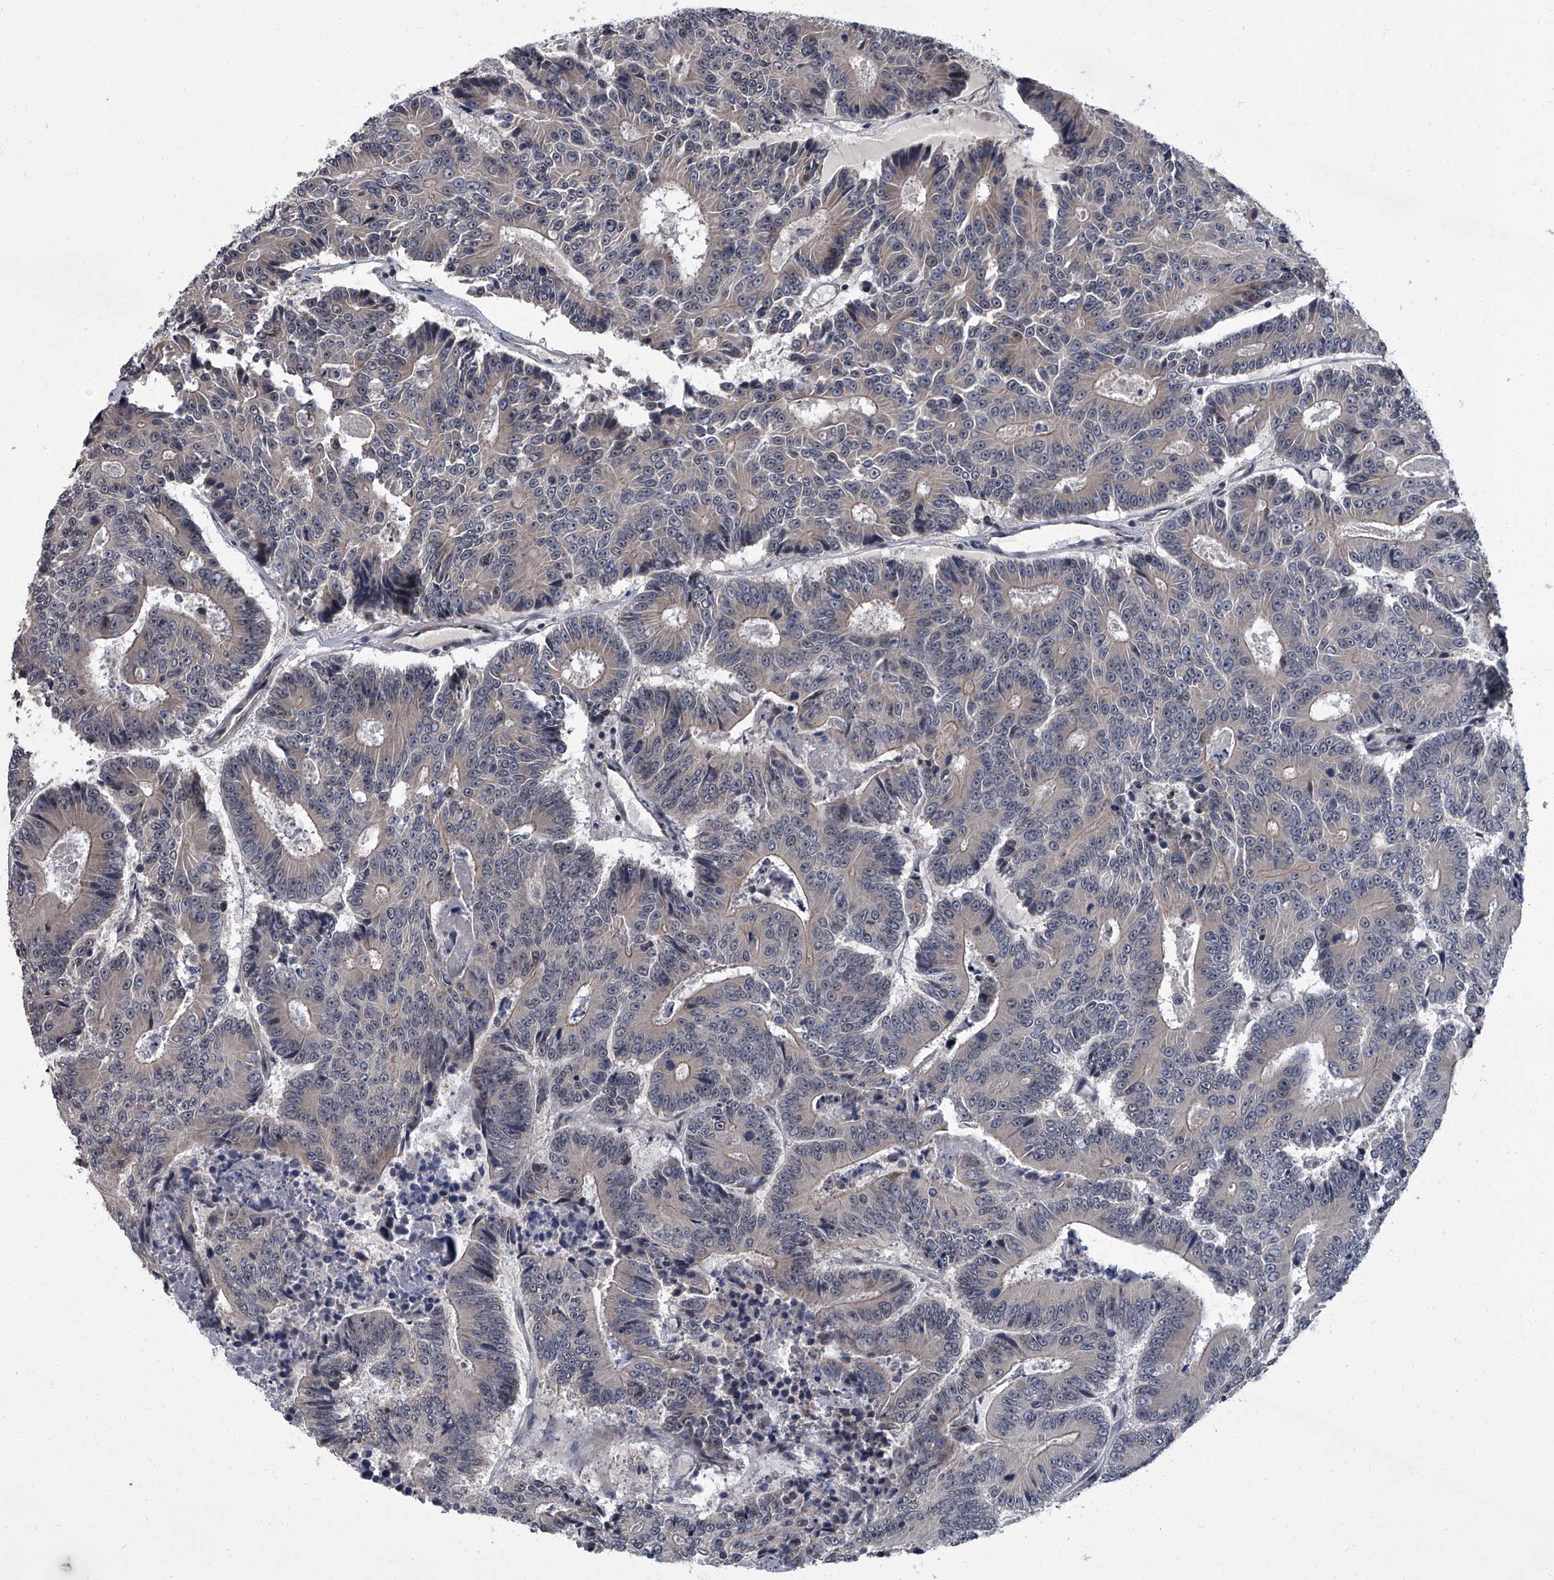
{"staining": {"intensity": "negative", "quantity": "none", "location": "none"}, "tissue": "colorectal cancer", "cell_type": "Tumor cells", "image_type": "cancer", "snomed": [{"axis": "morphology", "description": "Adenocarcinoma, NOS"}, {"axis": "topography", "description": "Colon"}], "caption": "High power microscopy image of an immunohistochemistry (IHC) image of colorectal cancer (adenocarcinoma), revealing no significant staining in tumor cells.", "gene": "ZNF274", "patient": {"sex": "male", "age": 83}}